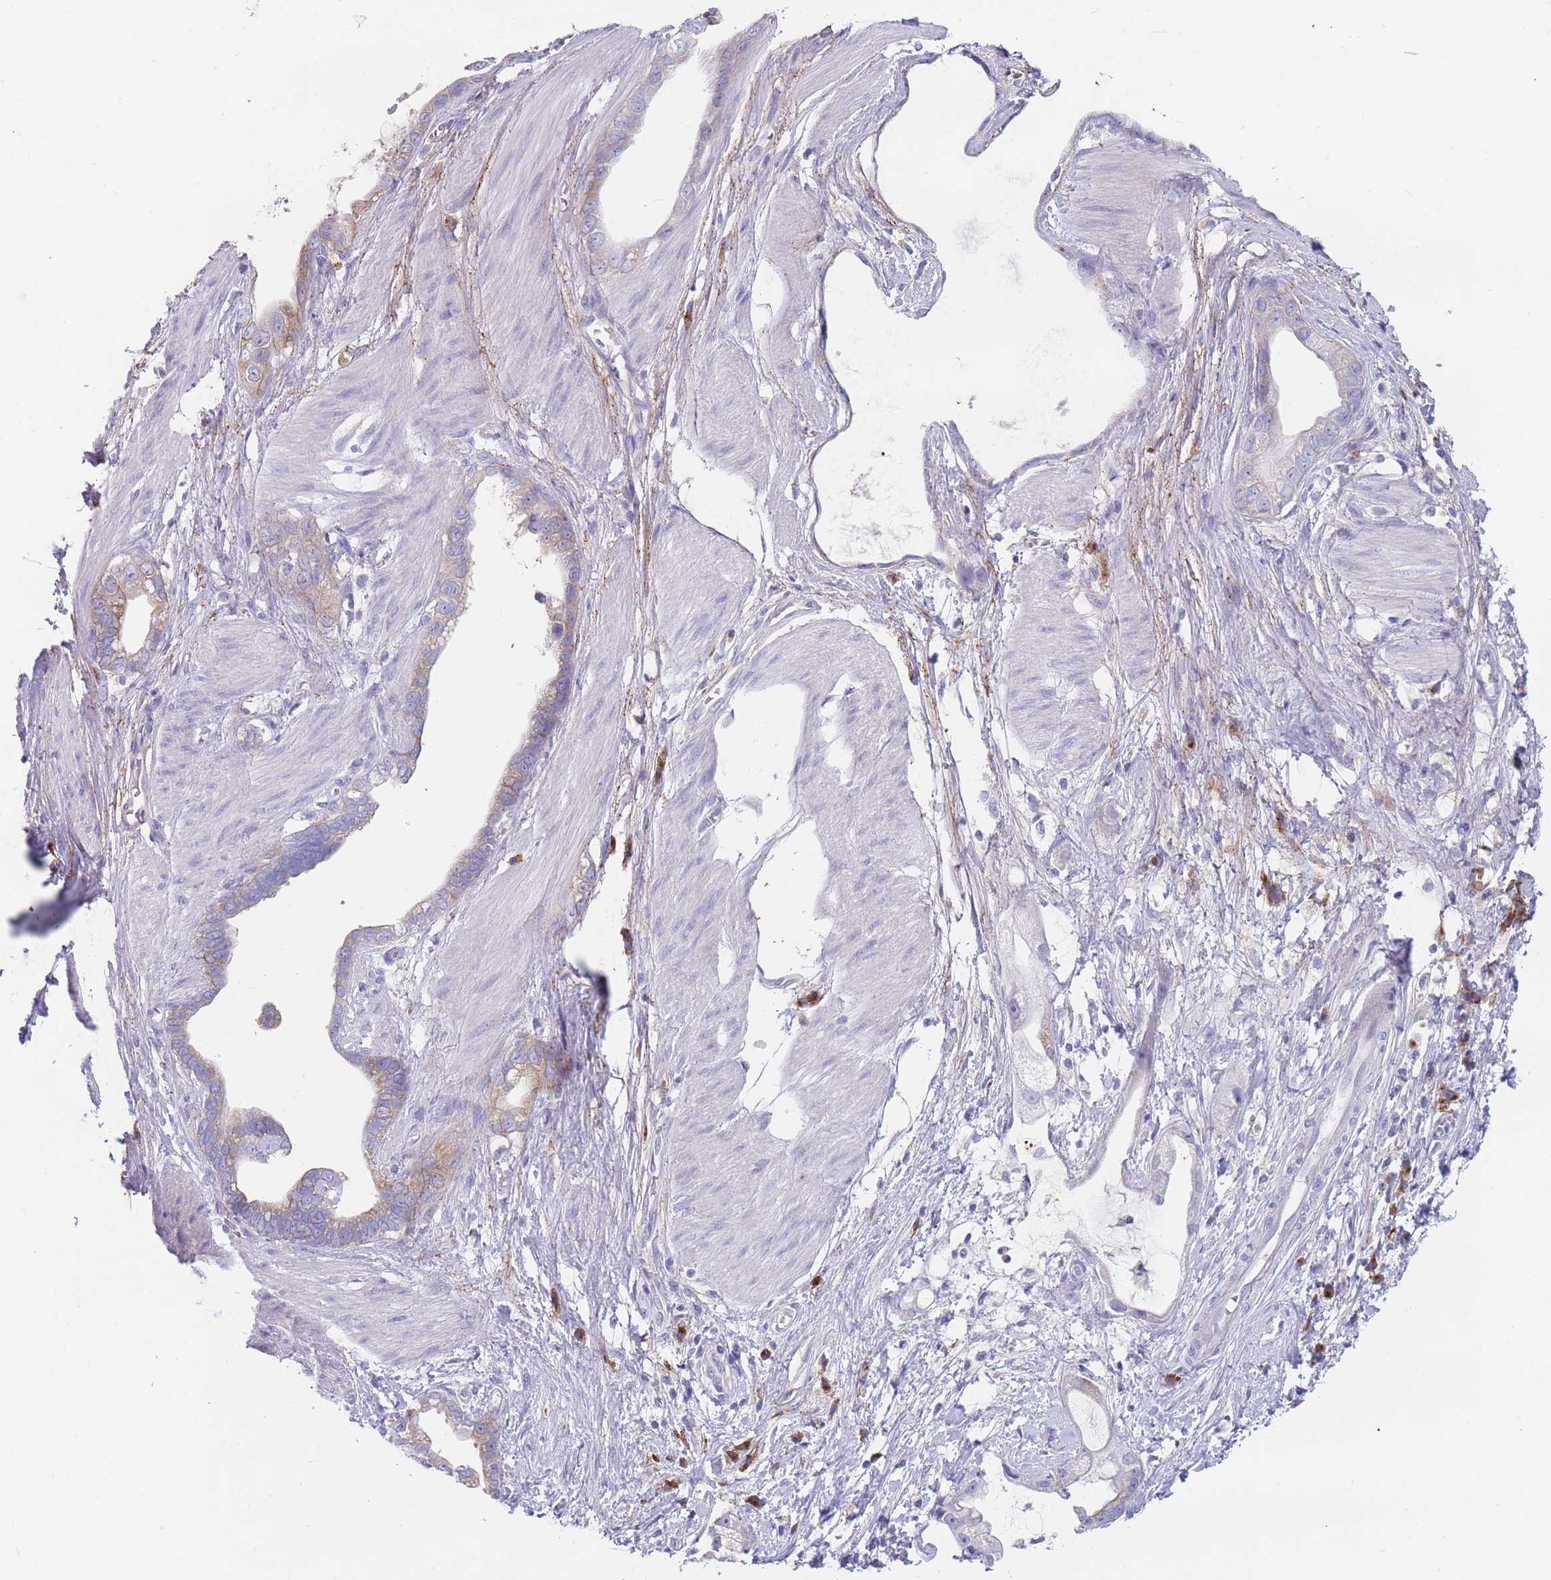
{"staining": {"intensity": "weak", "quantity": "<25%", "location": "cytoplasmic/membranous"}, "tissue": "stomach cancer", "cell_type": "Tumor cells", "image_type": "cancer", "snomed": [{"axis": "morphology", "description": "Adenocarcinoma, NOS"}, {"axis": "topography", "description": "Stomach"}], "caption": "Immunohistochemistry of adenocarcinoma (stomach) displays no positivity in tumor cells.", "gene": "TYW1", "patient": {"sex": "male", "age": 55}}